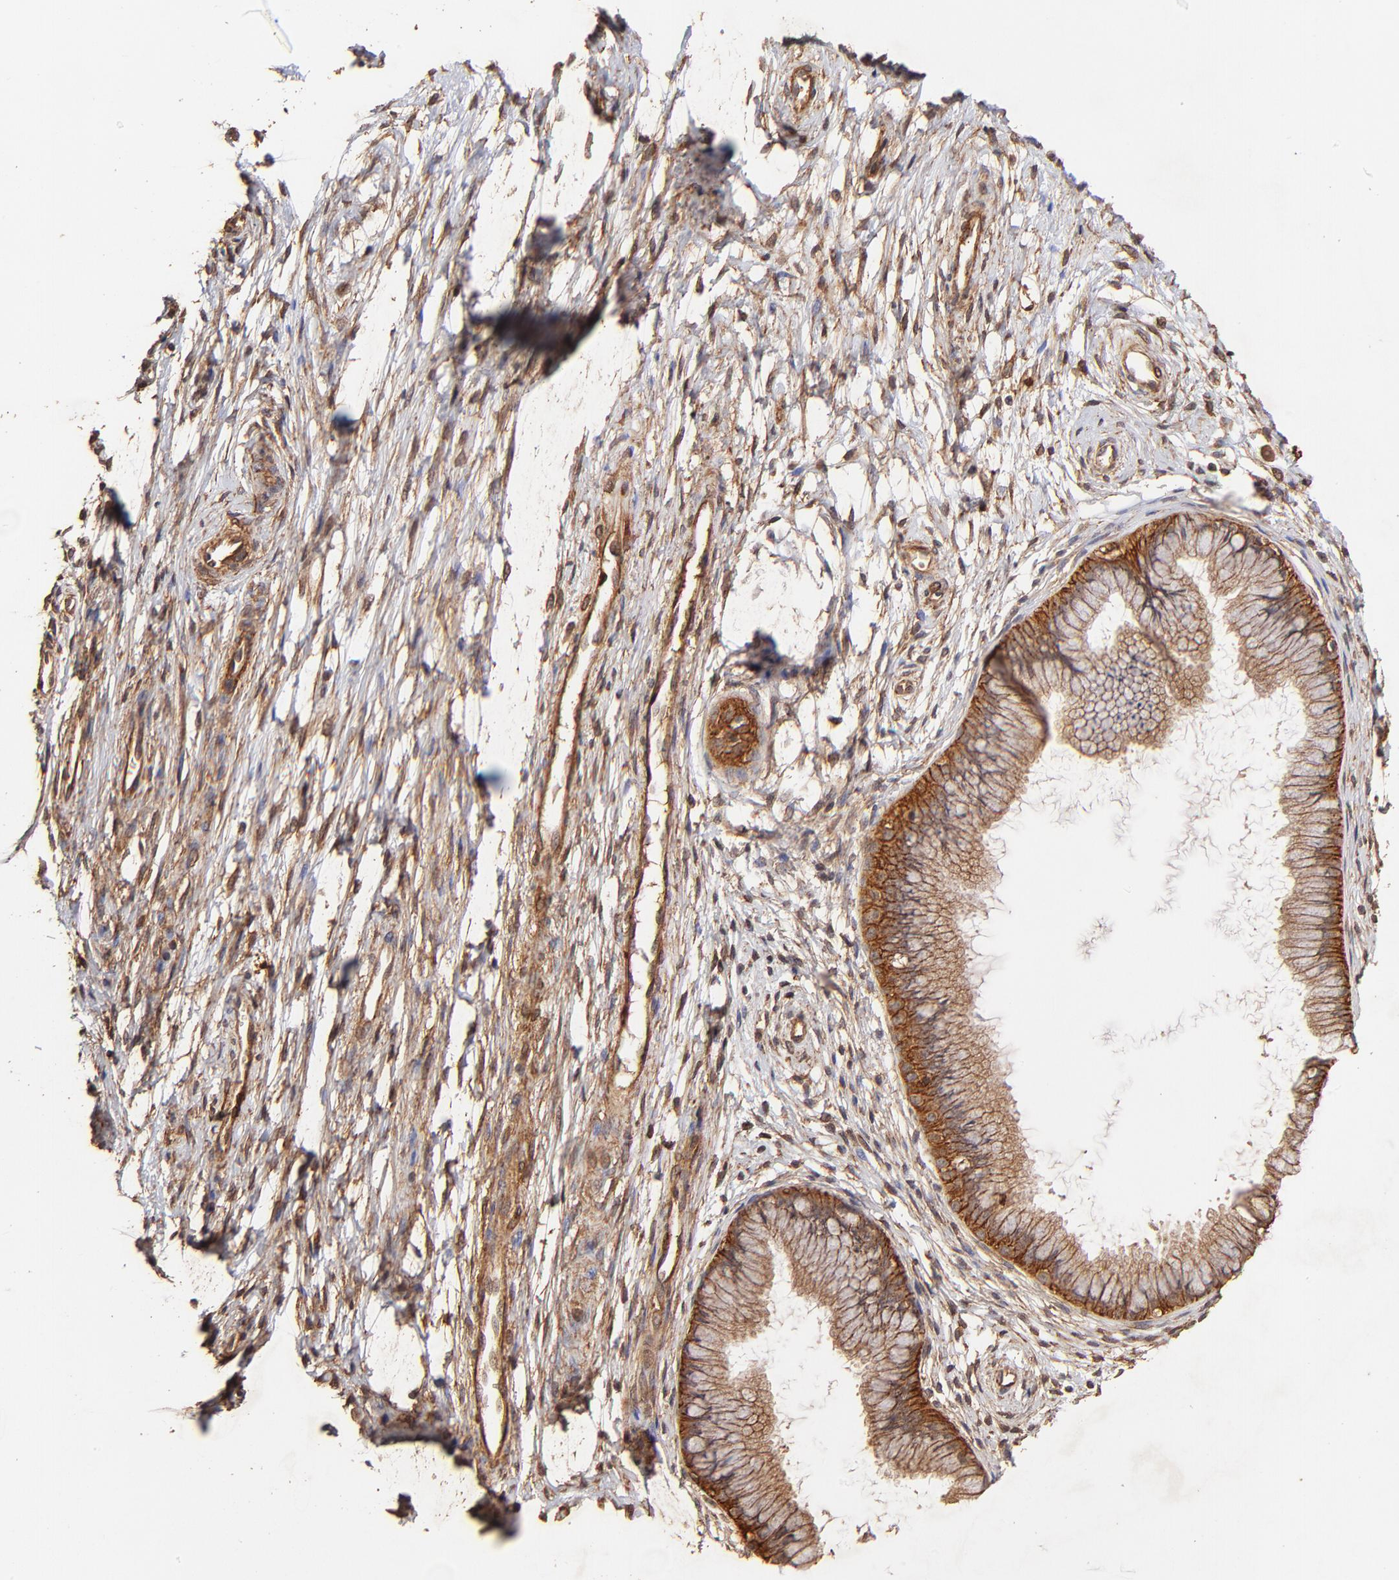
{"staining": {"intensity": "moderate", "quantity": ">75%", "location": "cytoplasmic/membranous"}, "tissue": "cervix", "cell_type": "Glandular cells", "image_type": "normal", "snomed": [{"axis": "morphology", "description": "Normal tissue, NOS"}, {"axis": "topography", "description": "Cervix"}], "caption": "This image displays immunohistochemistry (IHC) staining of benign cervix, with medium moderate cytoplasmic/membranous positivity in approximately >75% of glandular cells.", "gene": "ITGB1", "patient": {"sex": "female", "age": 39}}